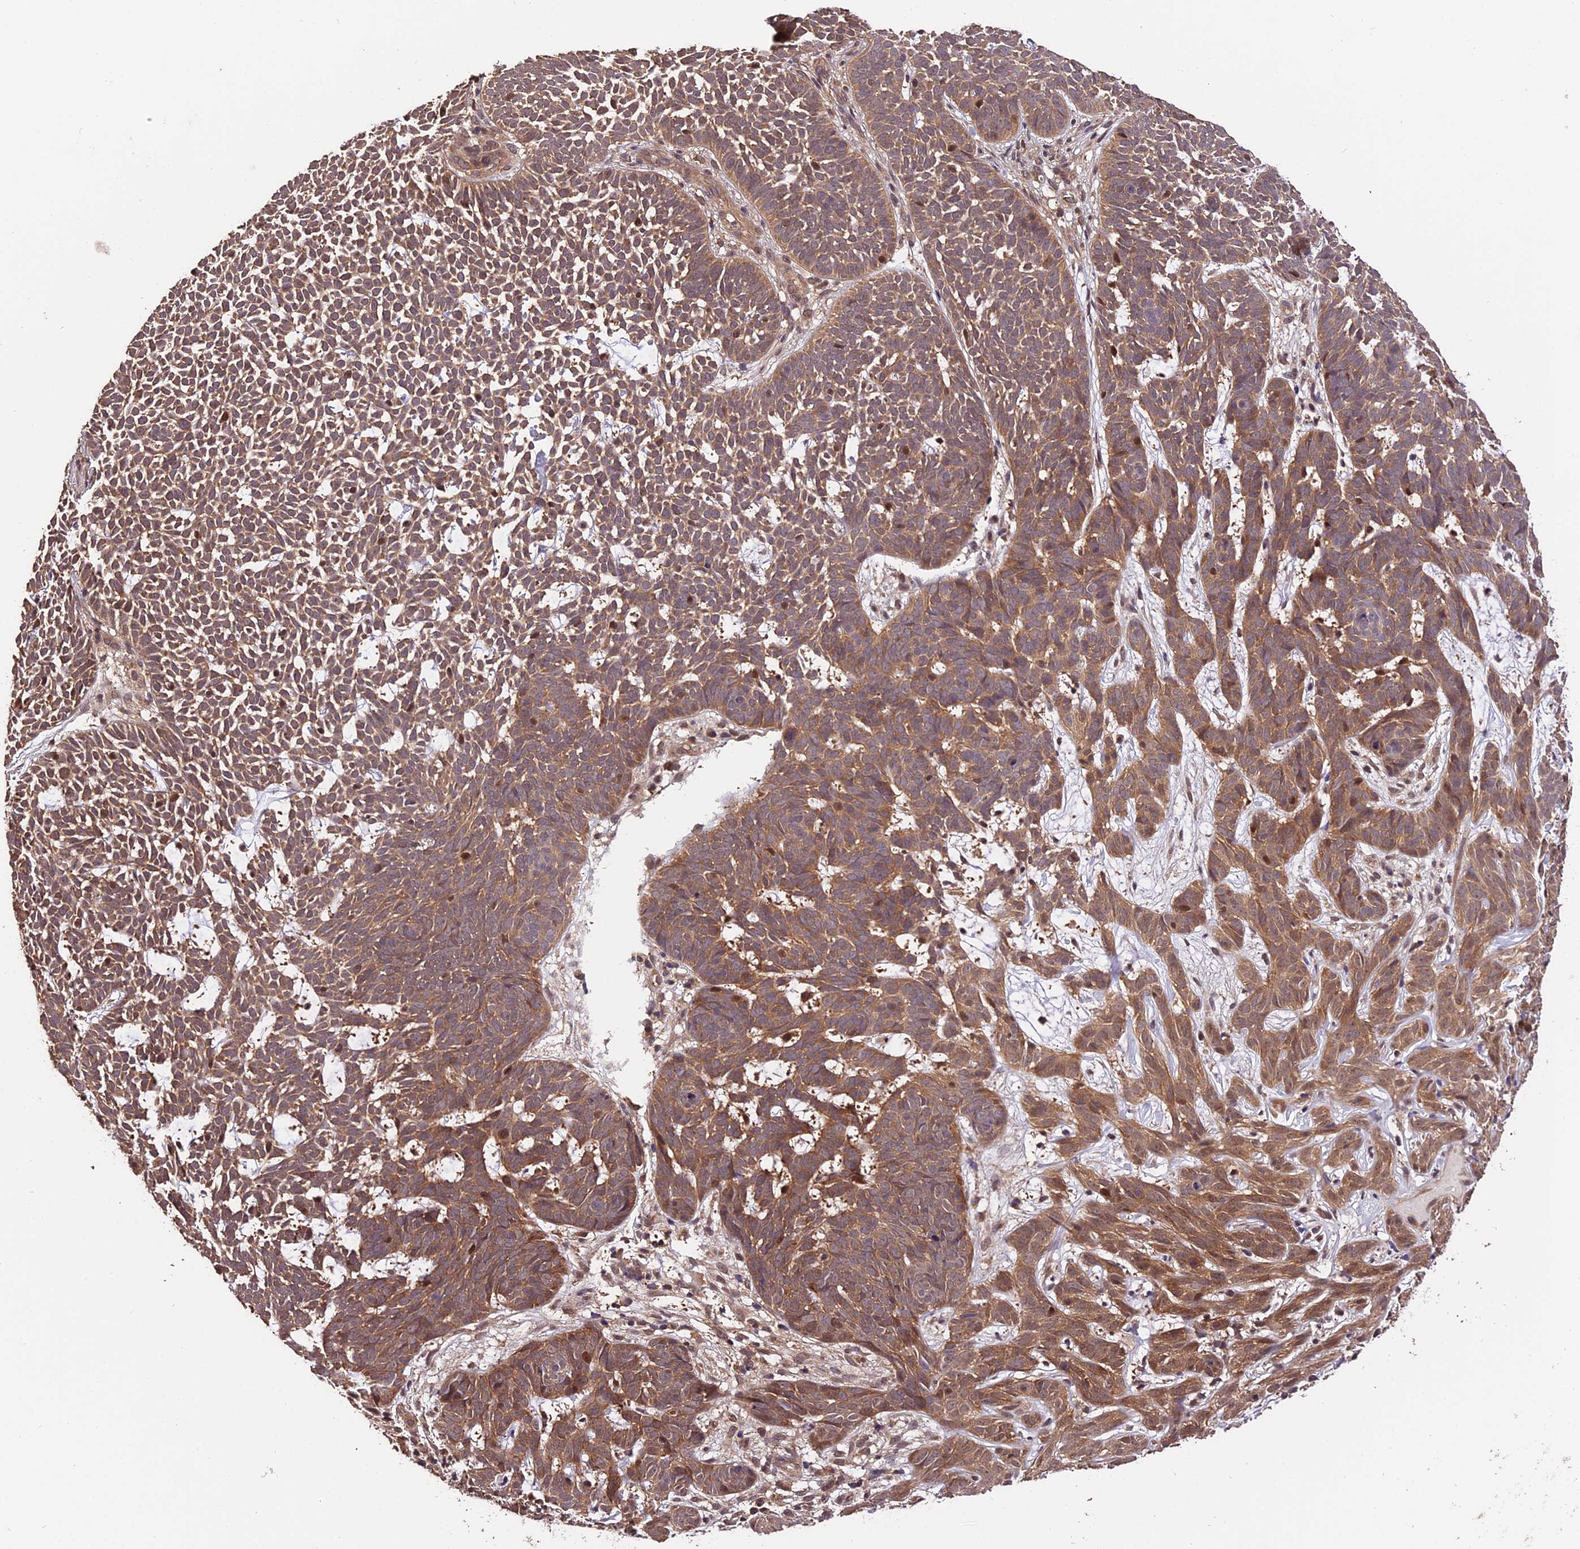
{"staining": {"intensity": "moderate", "quantity": ">75%", "location": "cytoplasmic/membranous"}, "tissue": "skin cancer", "cell_type": "Tumor cells", "image_type": "cancer", "snomed": [{"axis": "morphology", "description": "Basal cell carcinoma"}, {"axis": "topography", "description": "Skin"}], "caption": "Skin cancer (basal cell carcinoma) stained with immunohistochemistry exhibits moderate cytoplasmic/membranous positivity in approximately >75% of tumor cells.", "gene": "TRMT1", "patient": {"sex": "female", "age": 78}}